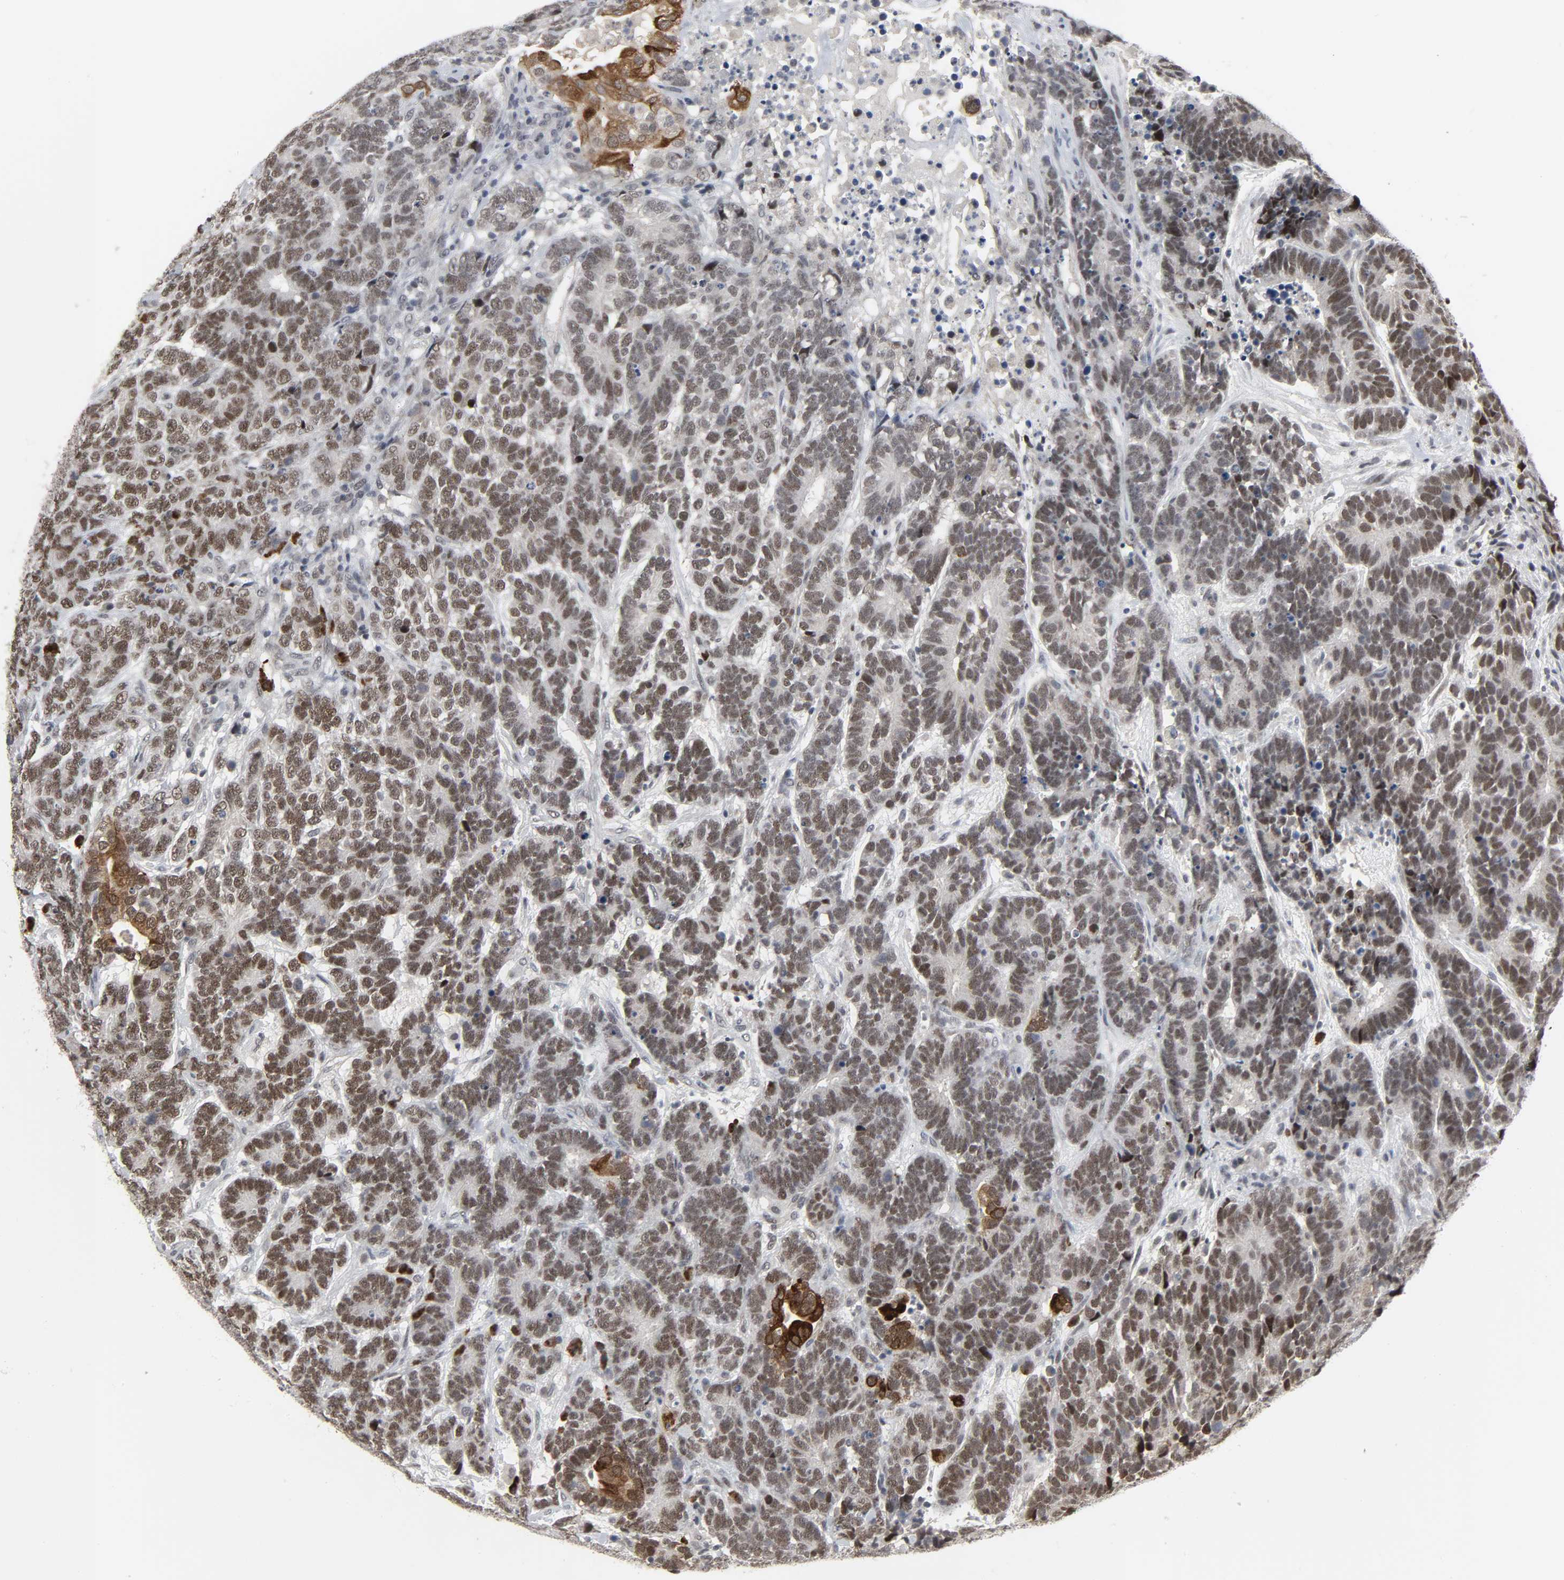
{"staining": {"intensity": "strong", "quantity": ">75%", "location": "nuclear"}, "tissue": "testis cancer", "cell_type": "Tumor cells", "image_type": "cancer", "snomed": [{"axis": "morphology", "description": "Carcinoma, Embryonal, NOS"}, {"axis": "topography", "description": "Testis"}], "caption": "Immunohistochemical staining of human testis embryonal carcinoma displays high levels of strong nuclear expression in about >75% of tumor cells.", "gene": "MUC1", "patient": {"sex": "male", "age": 26}}